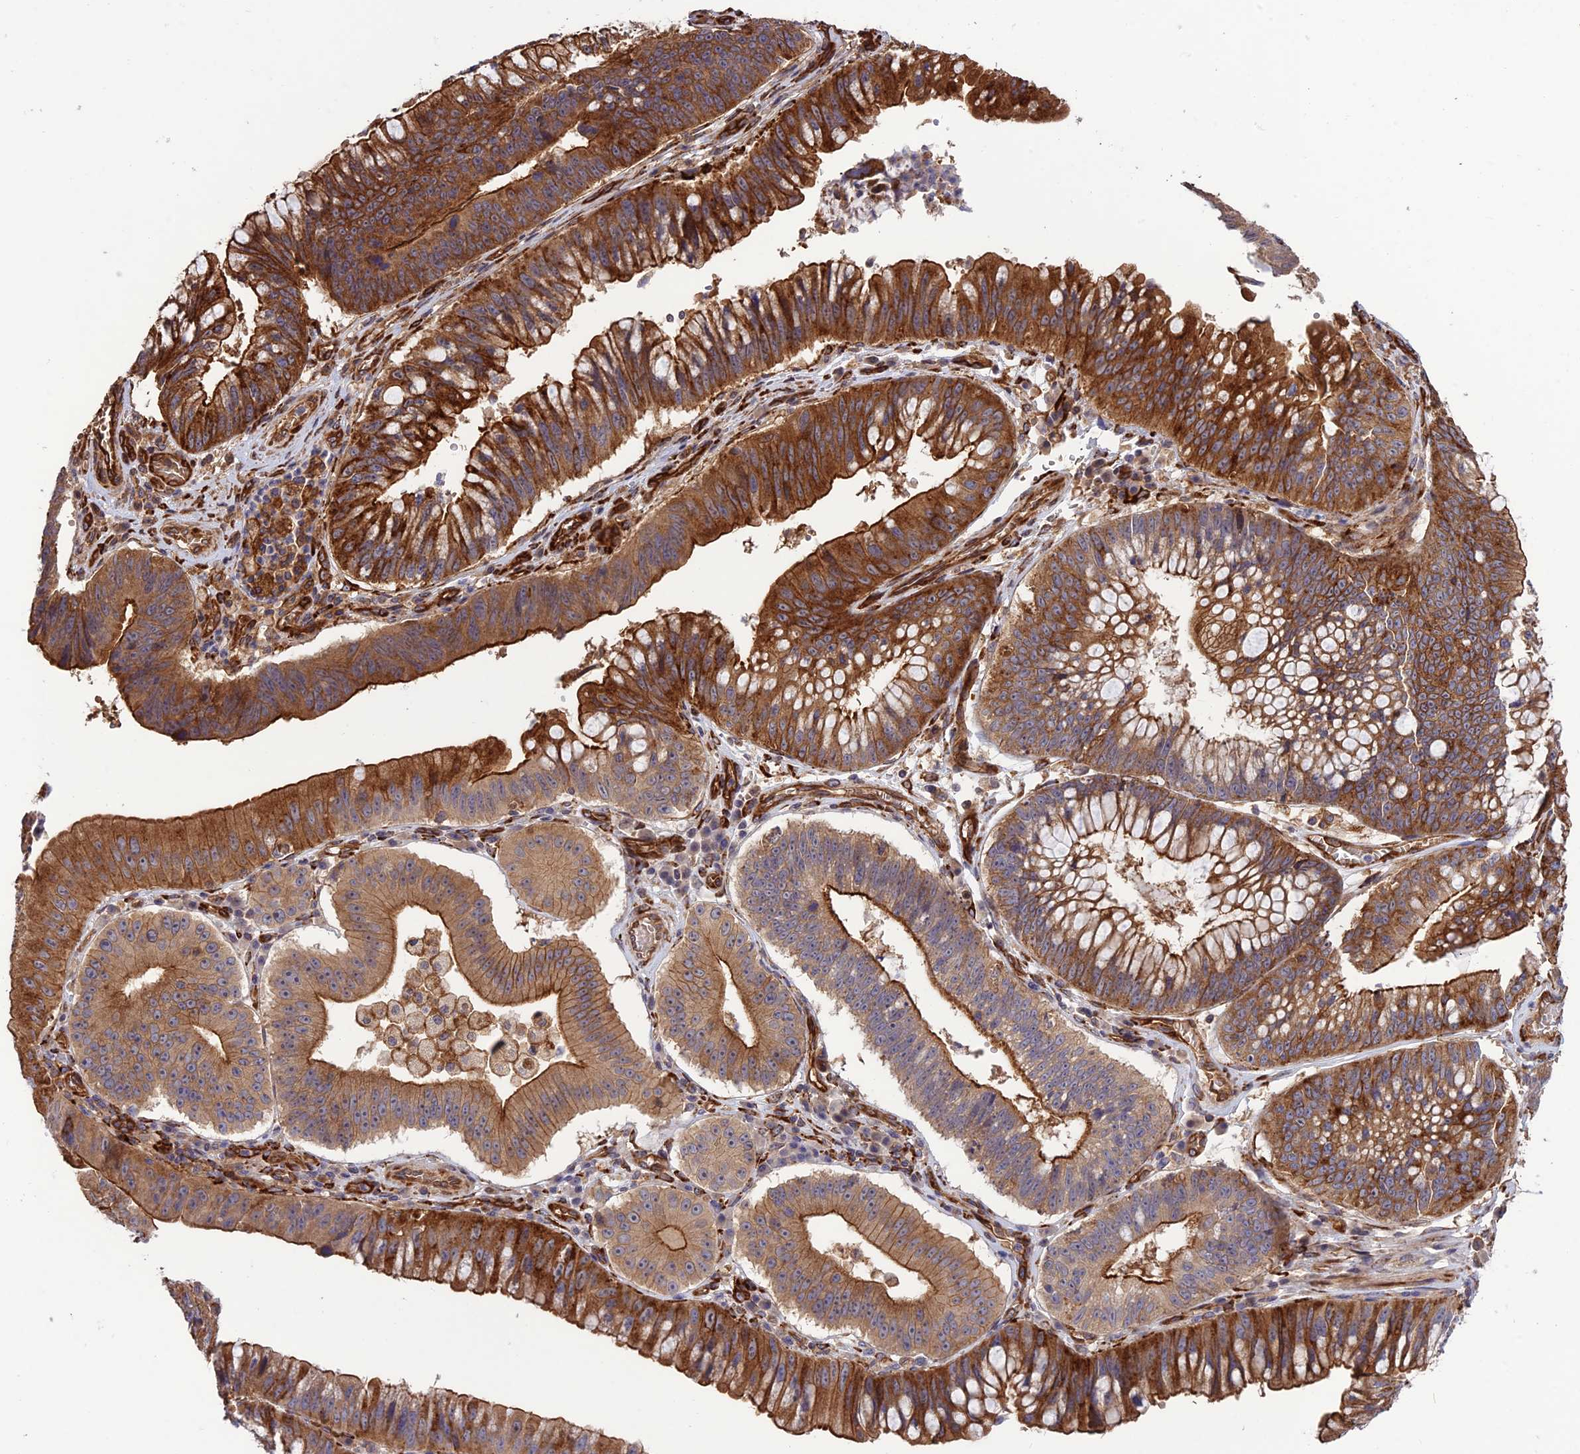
{"staining": {"intensity": "strong", "quantity": ">75%", "location": "cytoplasmic/membranous"}, "tissue": "stomach cancer", "cell_type": "Tumor cells", "image_type": "cancer", "snomed": [{"axis": "morphology", "description": "Adenocarcinoma, NOS"}, {"axis": "topography", "description": "Stomach"}], "caption": "Protein analysis of adenocarcinoma (stomach) tissue shows strong cytoplasmic/membranous expression in about >75% of tumor cells.", "gene": "CRTAP", "patient": {"sex": "male", "age": 59}}